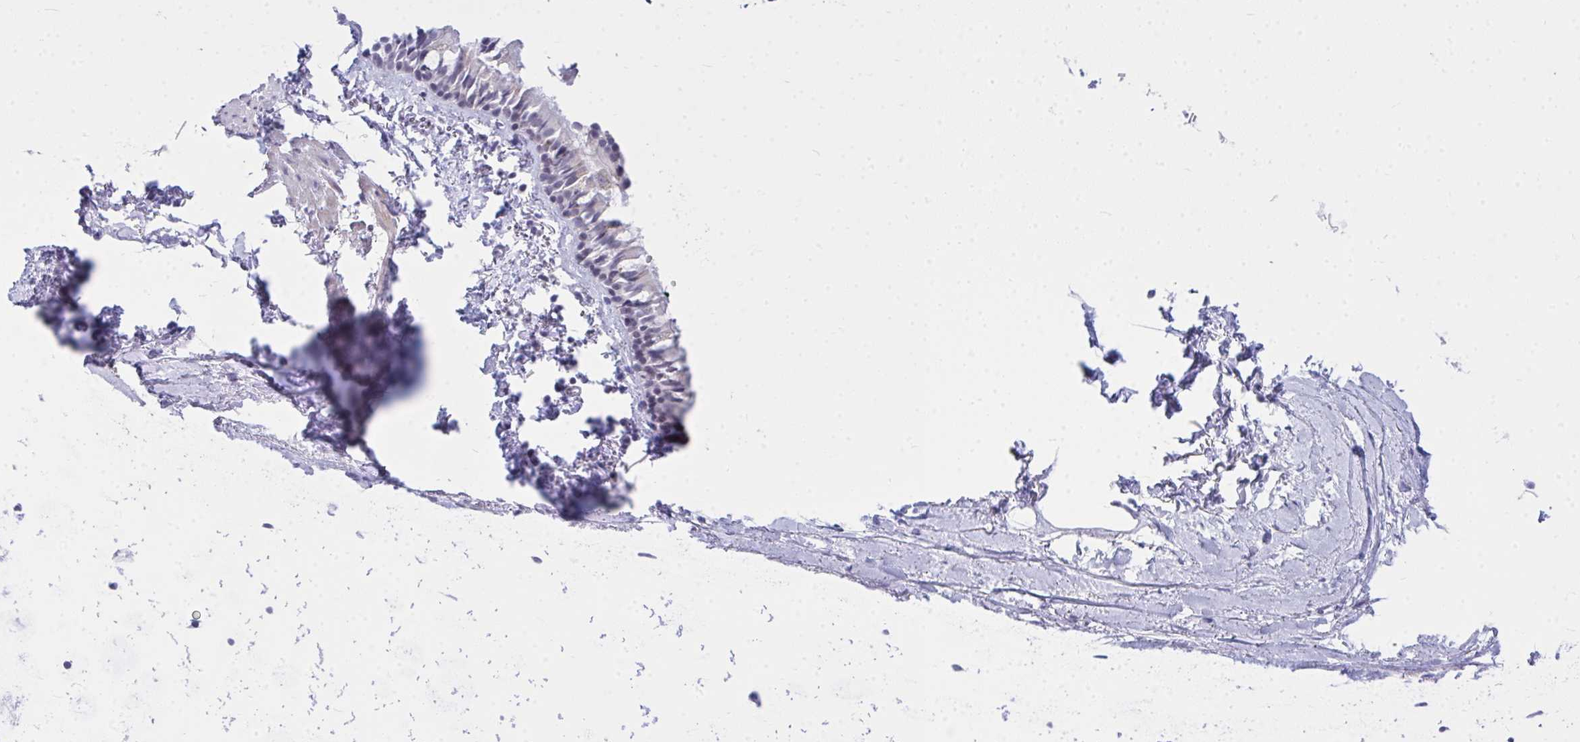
{"staining": {"intensity": "weak", "quantity": "<25%", "location": "cytoplasmic/membranous"}, "tissue": "bronchus", "cell_type": "Respiratory epithelial cells", "image_type": "normal", "snomed": [{"axis": "morphology", "description": "Normal tissue, NOS"}, {"axis": "topography", "description": "Cartilage tissue"}, {"axis": "topography", "description": "Bronchus"}, {"axis": "topography", "description": "Peripheral nerve tissue"}], "caption": "This is an immunohistochemistry photomicrograph of benign bronchus. There is no positivity in respiratory epithelial cells.", "gene": "ZSCAN25", "patient": {"sex": "female", "age": 59}}